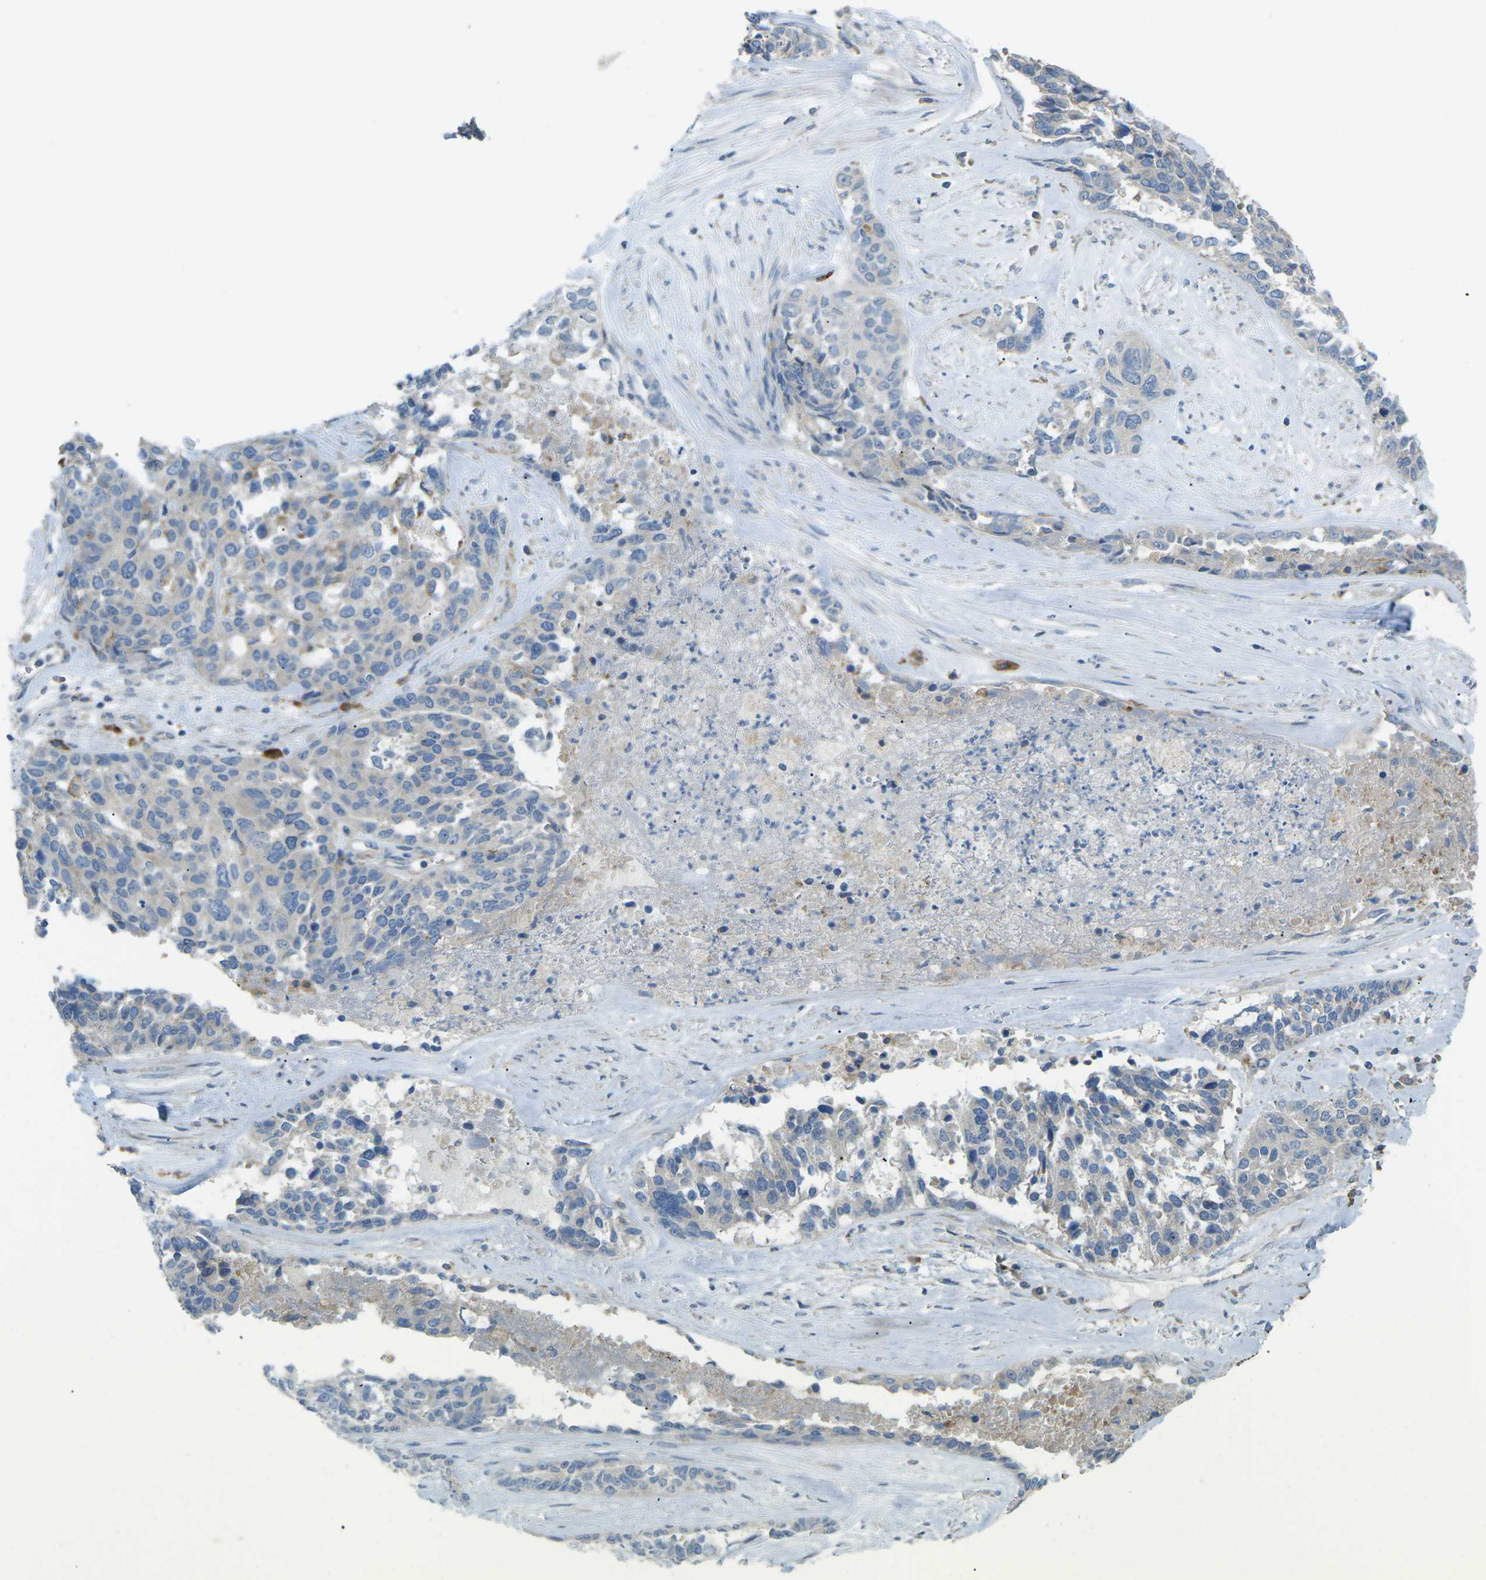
{"staining": {"intensity": "weak", "quantity": "<25%", "location": "cytoplasmic/membranous"}, "tissue": "ovarian cancer", "cell_type": "Tumor cells", "image_type": "cancer", "snomed": [{"axis": "morphology", "description": "Cystadenocarcinoma, serous, NOS"}, {"axis": "topography", "description": "Ovary"}], "caption": "Tumor cells are negative for brown protein staining in ovarian cancer (serous cystadenocarcinoma).", "gene": "MYLK4", "patient": {"sex": "female", "age": 44}}